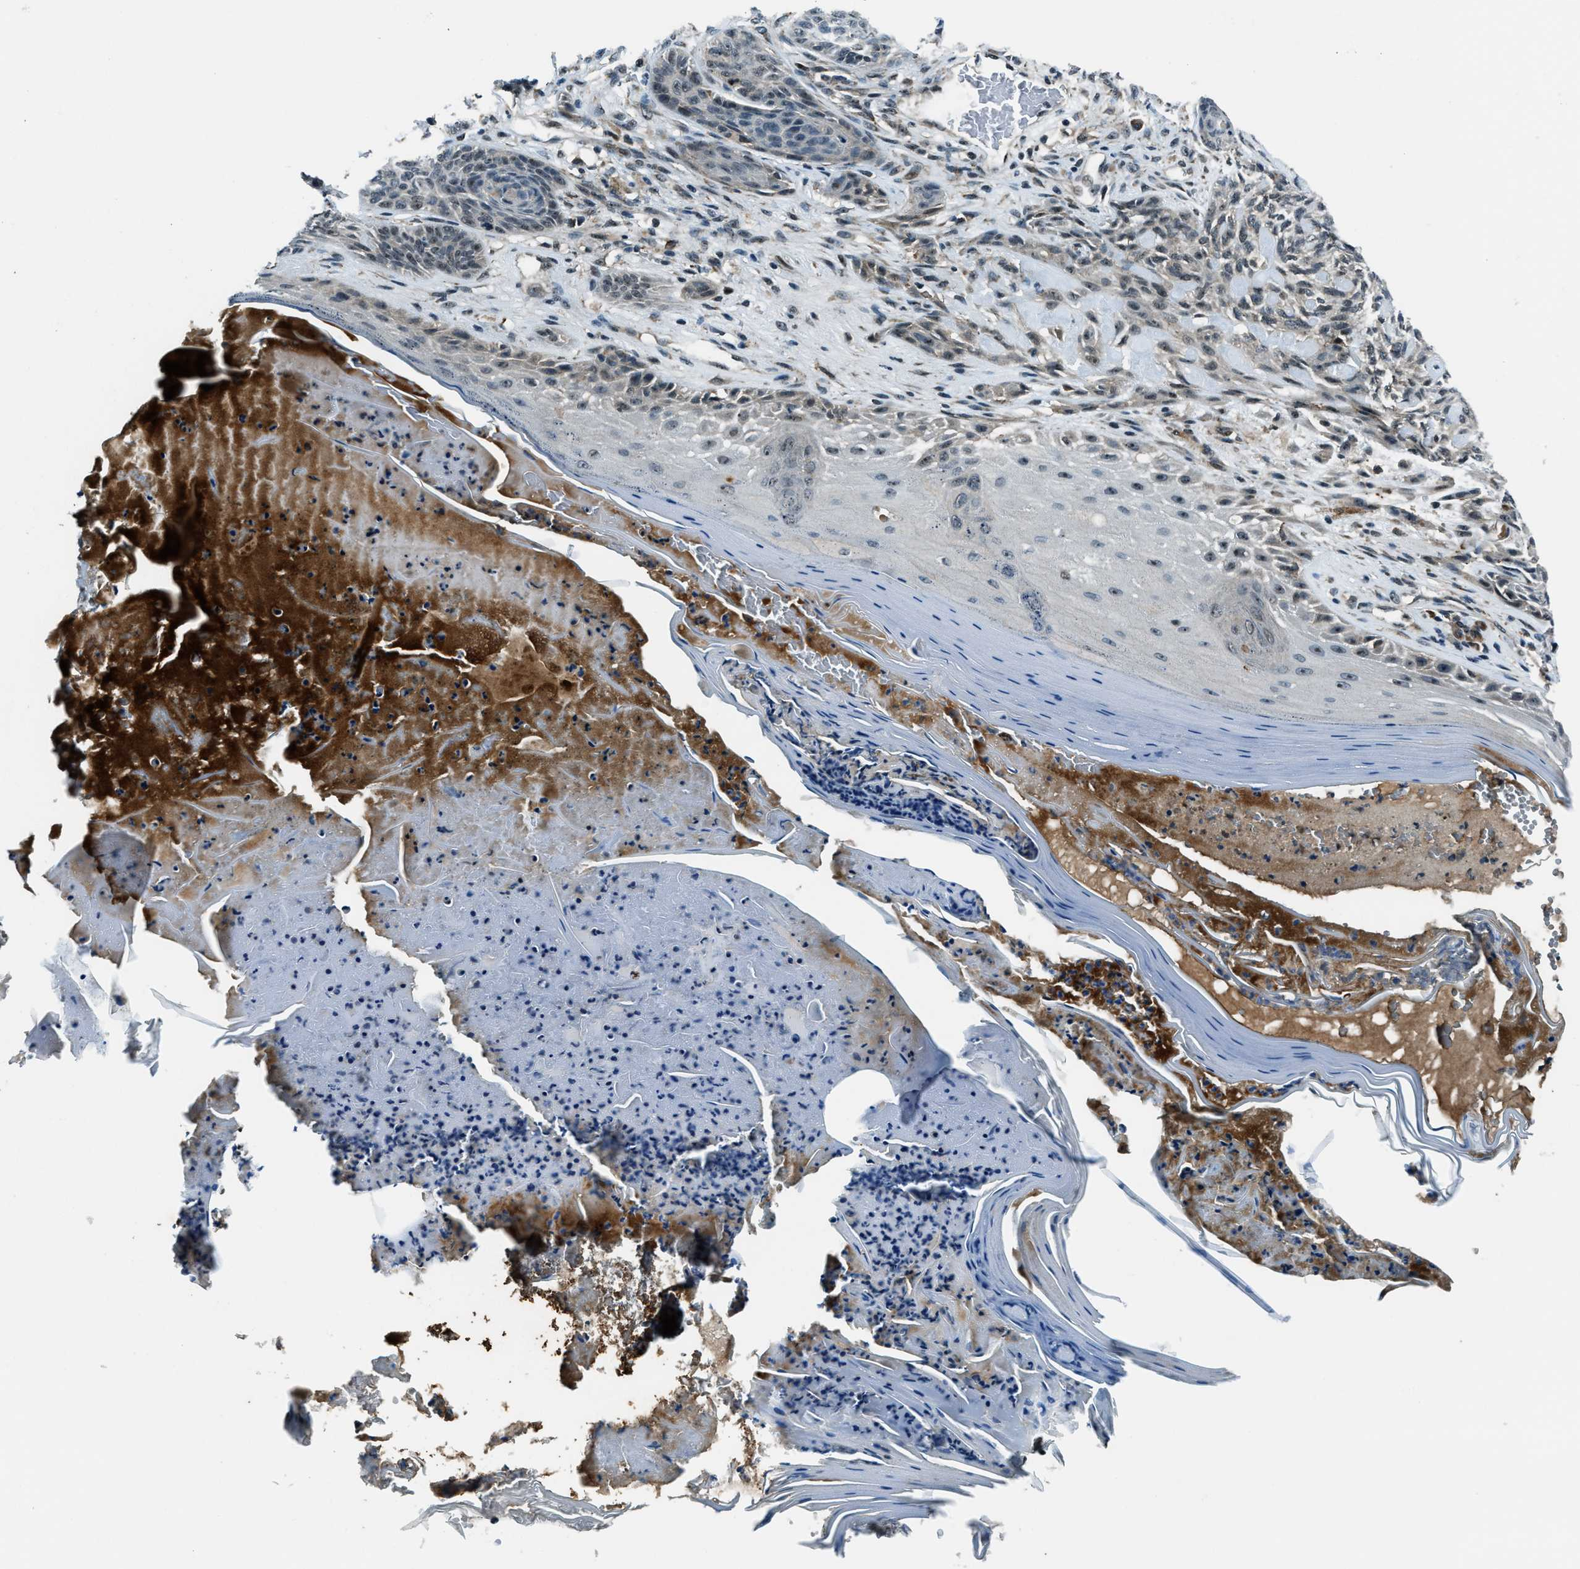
{"staining": {"intensity": "weak", "quantity": "<25%", "location": "cytoplasmic/membranous,nuclear"}, "tissue": "skin cancer", "cell_type": "Tumor cells", "image_type": "cancer", "snomed": [{"axis": "morphology", "description": "Basal cell carcinoma"}, {"axis": "topography", "description": "Skin"}], "caption": "Skin basal cell carcinoma was stained to show a protein in brown. There is no significant staining in tumor cells.", "gene": "ACTL9", "patient": {"sex": "male", "age": 55}}